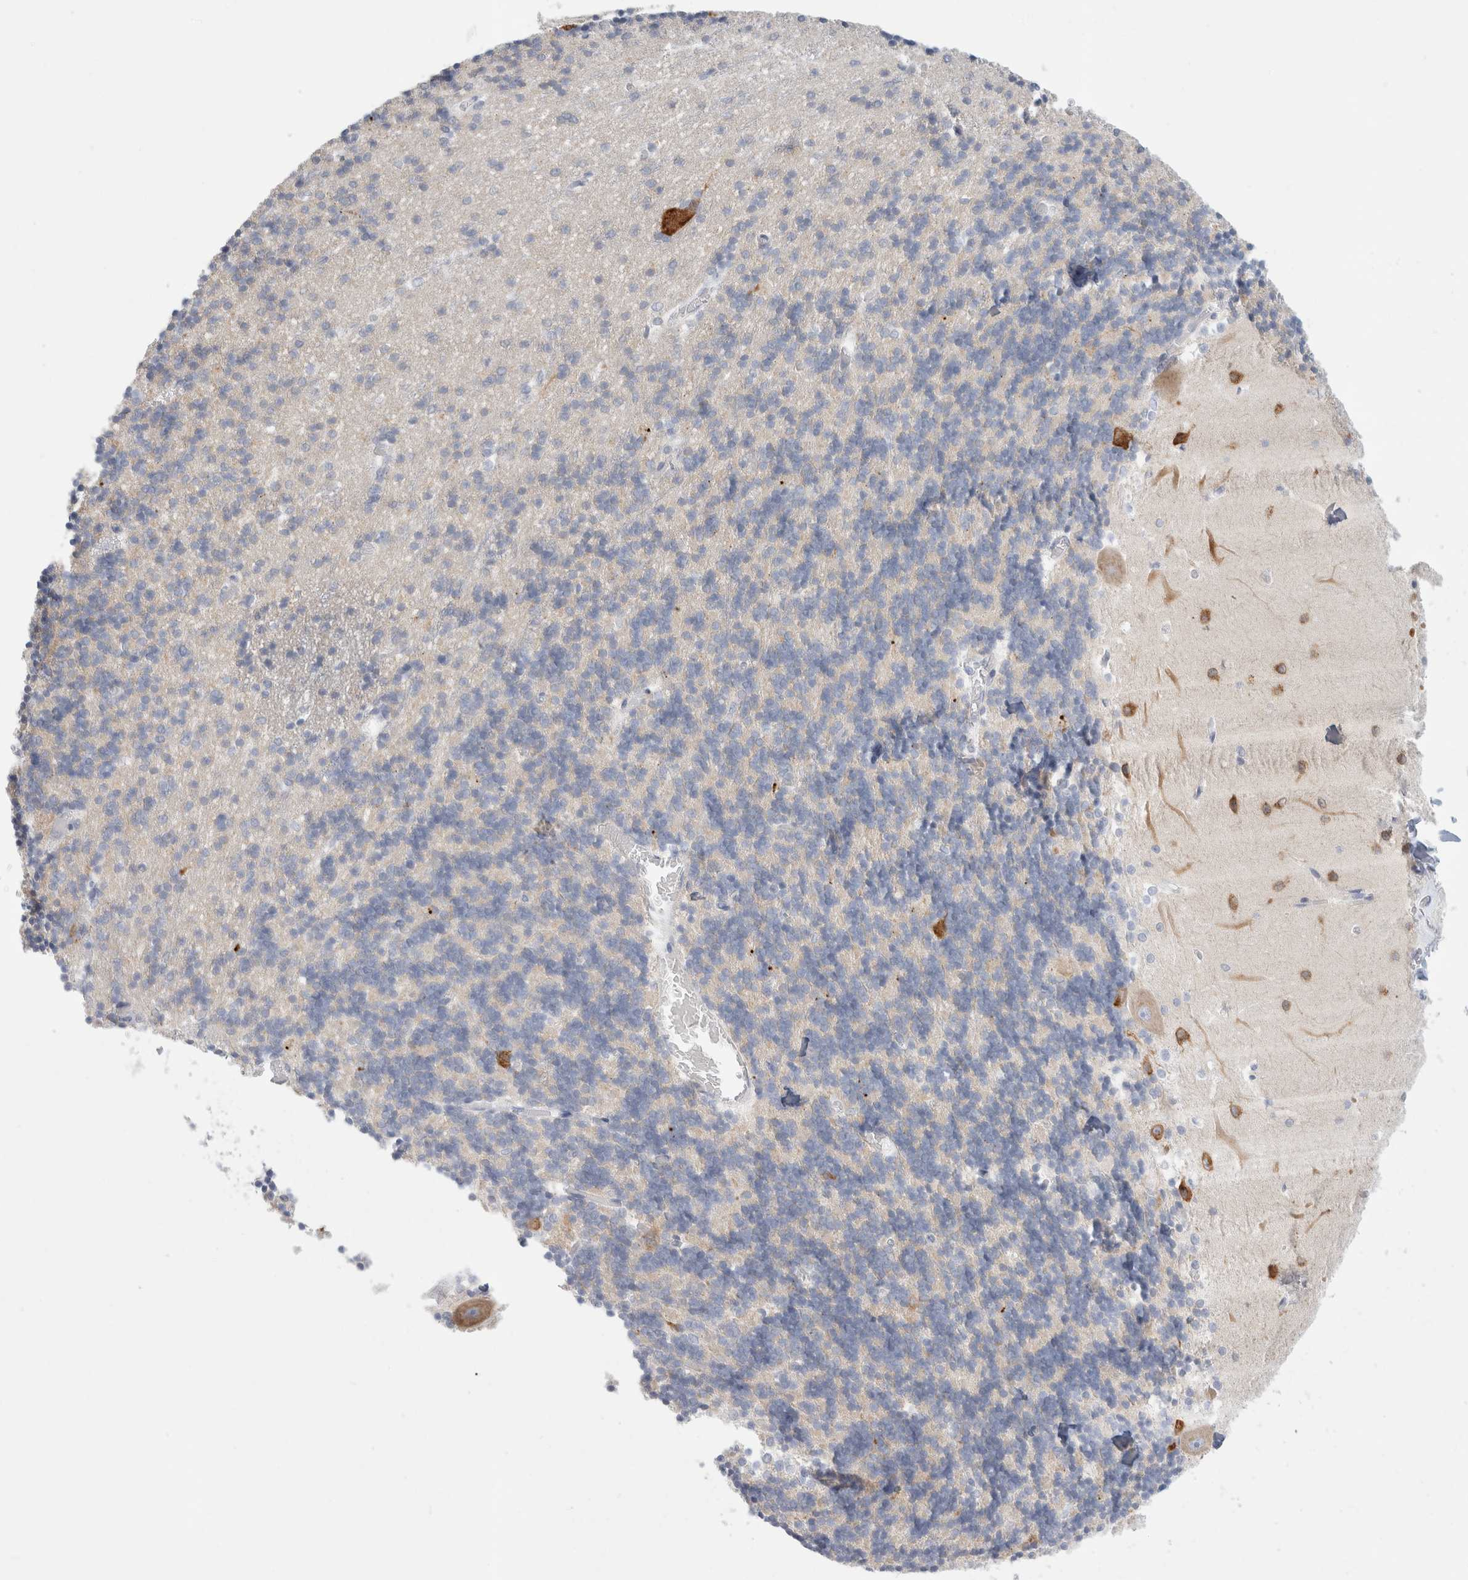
{"staining": {"intensity": "negative", "quantity": "none", "location": "none"}, "tissue": "cerebellum", "cell_type": "Cells in granular layer", "image_type": "normal", "snomed": [{"axis": "morphology", "description": "Normal tissue, NOS"}, {"axis": "topography", "description": "Cerebellum"}], "caption": "High power microscopy photomicrograph of an immunohistochemistry (IHC) histopathology image of normal cerebellum, revealing no significant expression in cells in granular layer.", "gene": "CSK", "patient": {"sex": "male", "age": 37}}